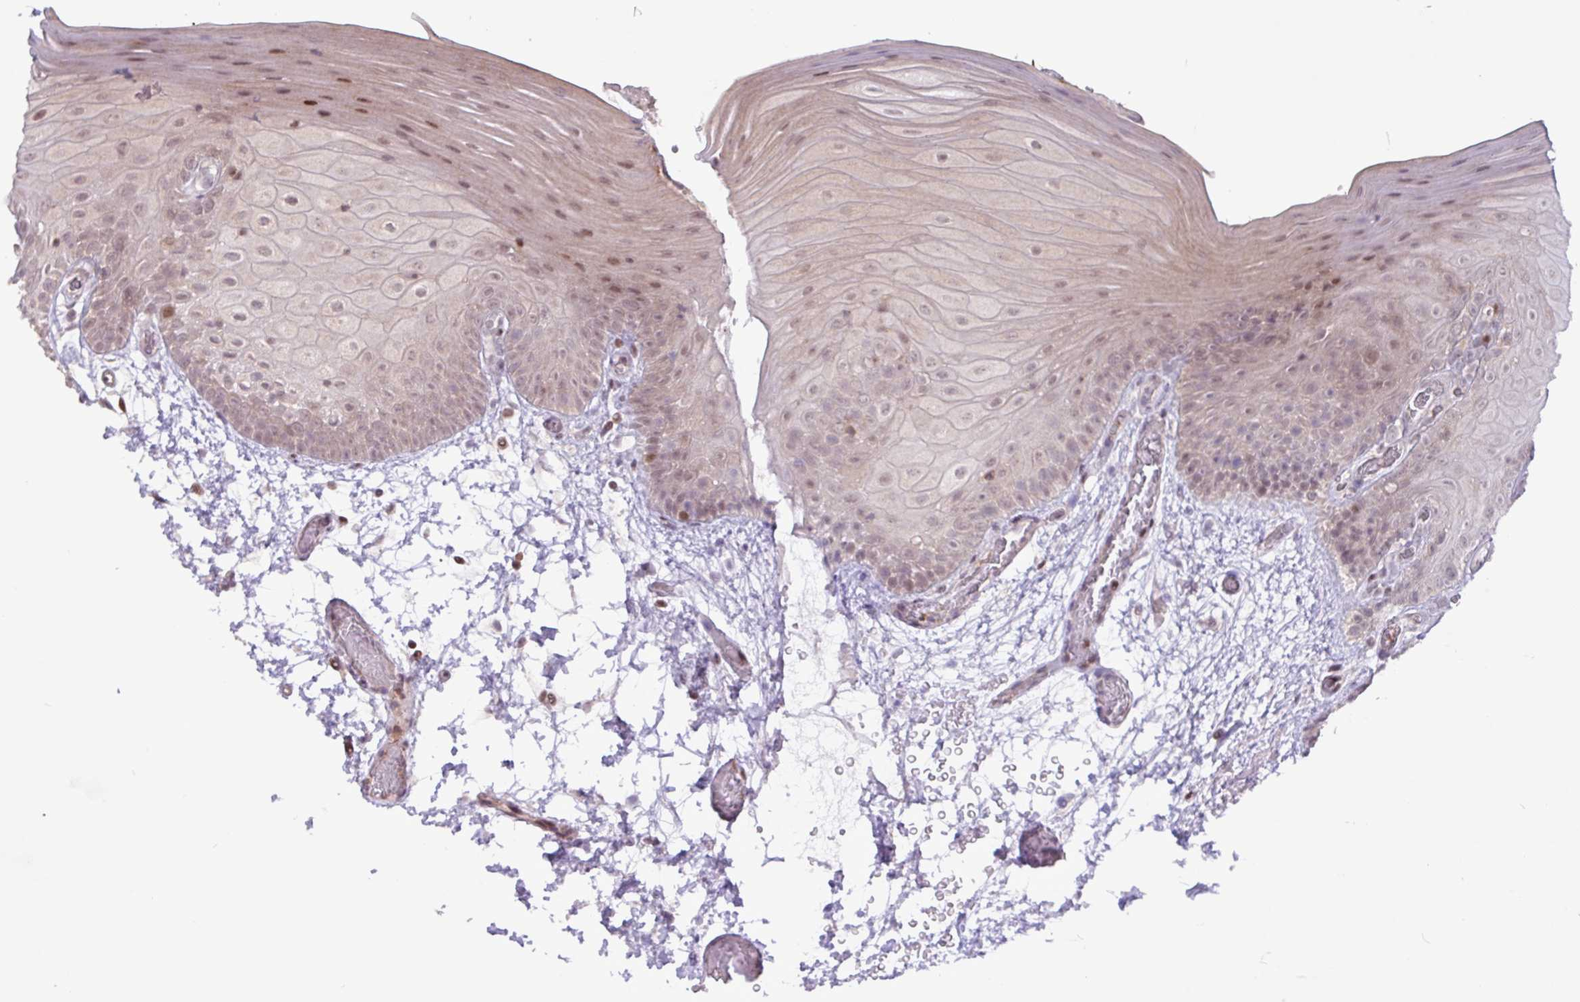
{"staining": {"intensity": "moderate", "quantity": "25%-75%", "location": "cytoplasmic/membranous,nuclear"}, "tissue": "oral mucosa", "cell_type": "Squamous epithelial cells", "image_type": "normal", "snomed": [{"axis": "morphology", "description": "Normal tissue, NOS"}, {"axis": "morphology", "description": "Squamous cell carcinoma, NOS"}, {"axis": "topography", "description": "Oral tissue"}, {"axis": "topography", "description": "Tounge, NOS"}, {"axis": "topography", "description": "Head-Neck"}], "caption": "Immunohistochemical staining of unremarkable oral mucosa demonstrates moderate cytoplasmic/membranous,nuclear protein staining in about 25%-75% of squamous epithelial cells.", "gene": "RTL3", "patient": {"sex": "male", "age": 76}}